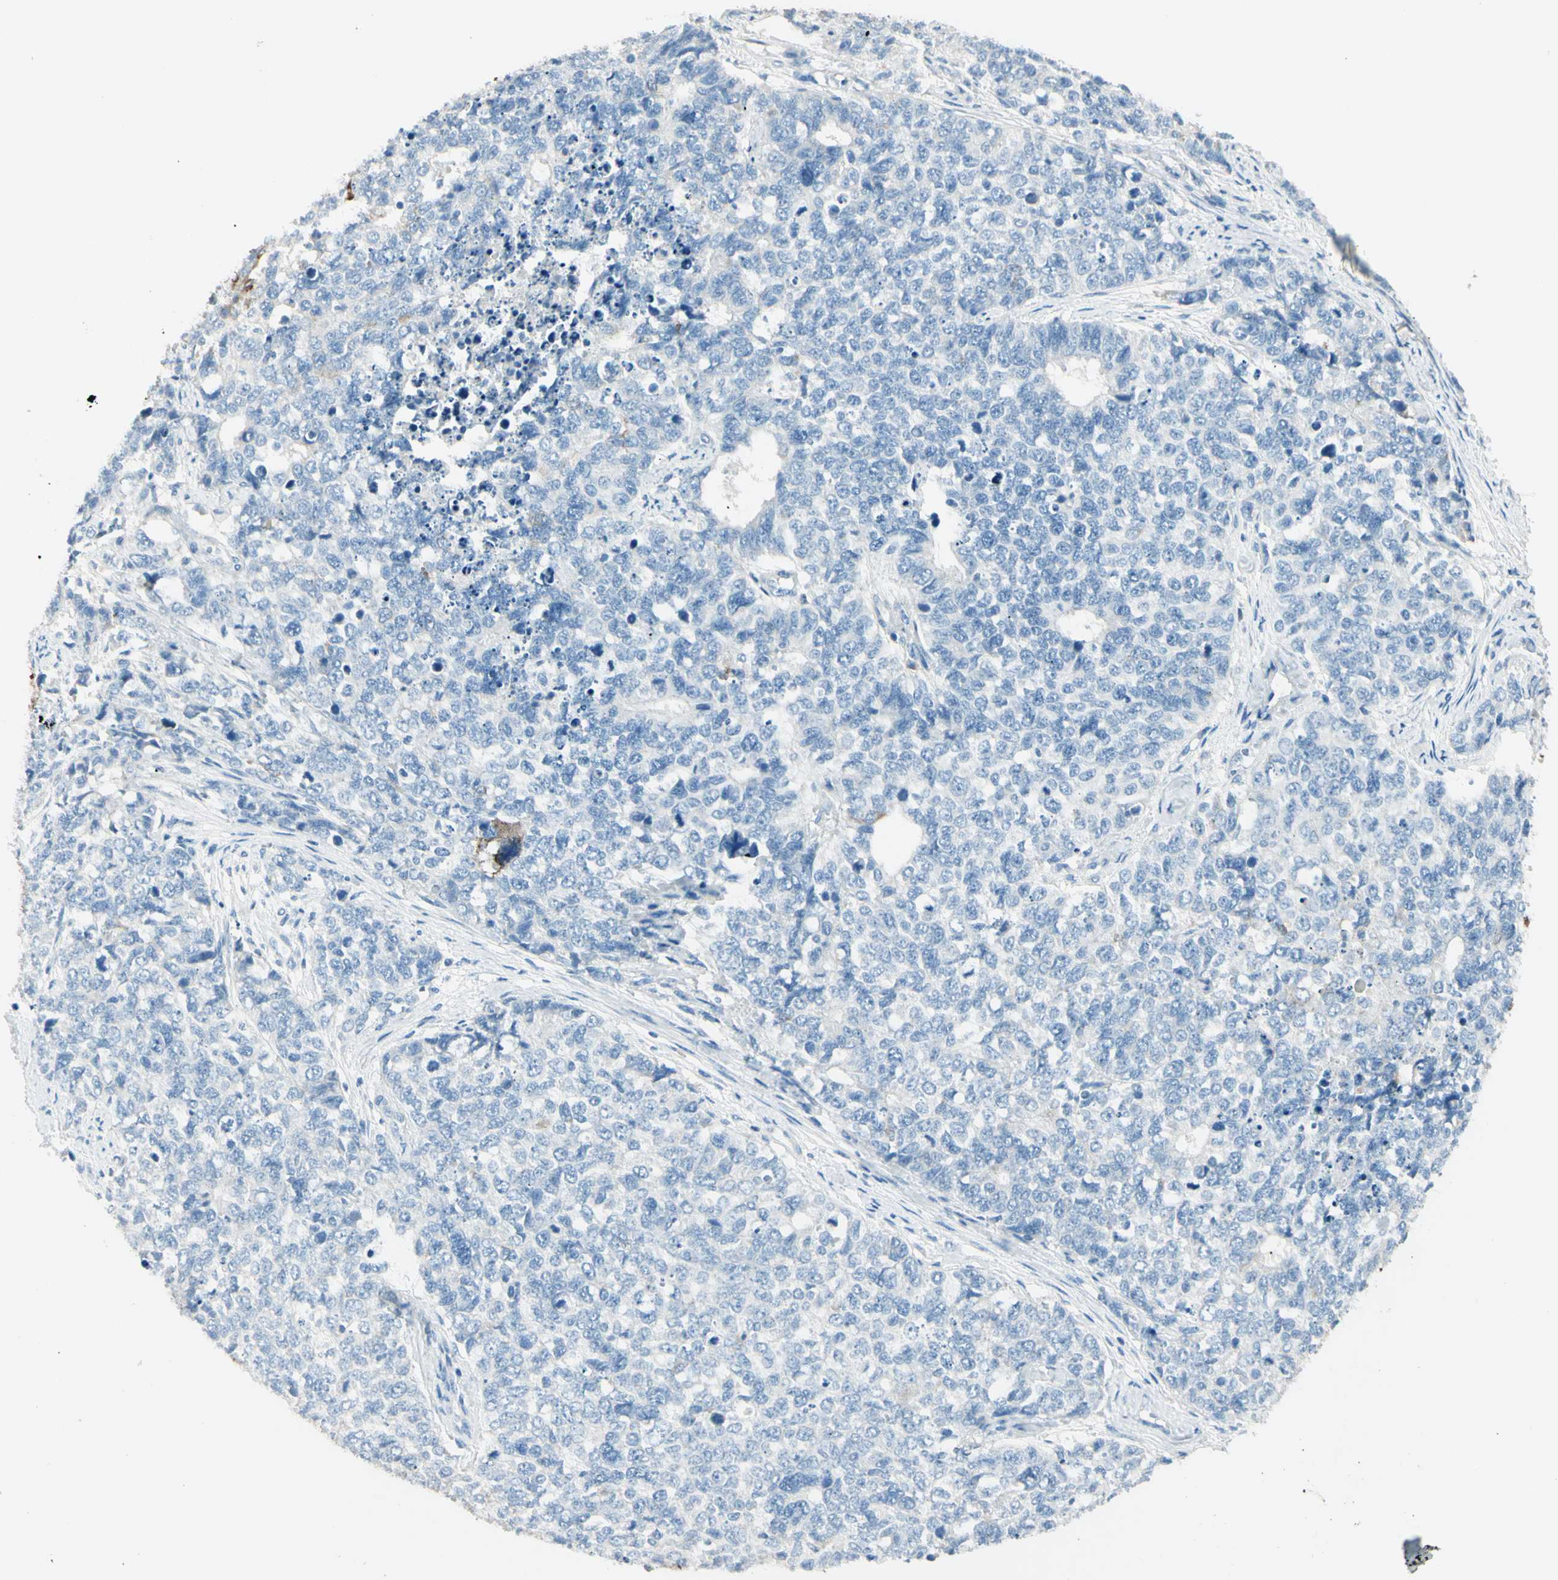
{"staining": {"intensity": "negative", "quantity": "none", "location": "none"}, "tissue": "cervical cancer", "cell_type": "Tumor cells", "image_type": "cancer", "snomed": [{"axis": "morphology", "description": "Squamous cell carcinoma, NOS"}, {"axis": "topography", "description": "Cervix"}], "caption": "Tumor cells show no significant expression in cervical squamous cell carcinoma.", "gene": "DLG4", "patient": {"sex": "female", "age": 63}}